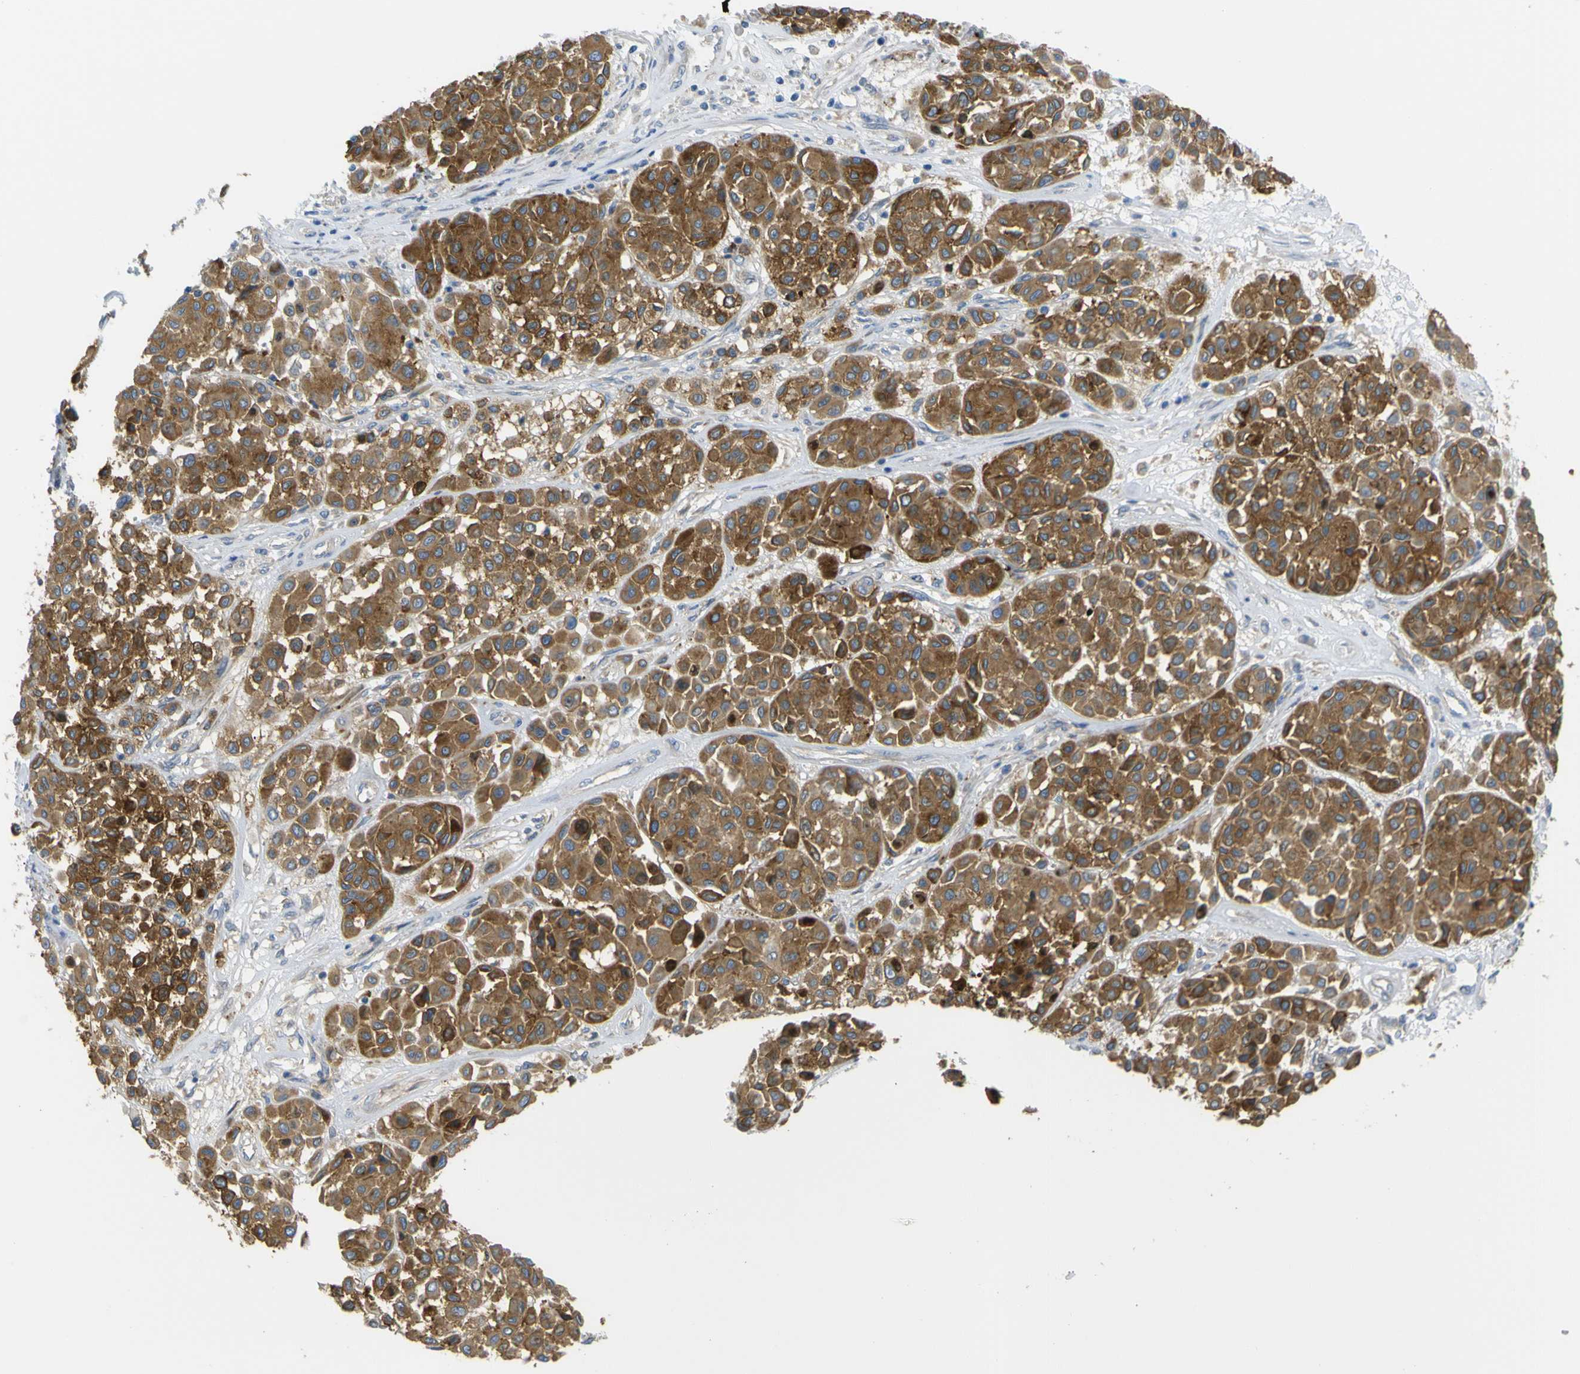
{"staining": {"intensity": "moderate", "quantity": ">75%", "location": "cytoplasmic/membranous"}, "tissue": "melanoma", "cell_type": "Tumor cells", "image_type": "cancer", "snomed": [{"axis": "morphology", "description": "Malignant melanoma, Metastatic site"}, {"axis": "topography", "description": "Soft tissue"}], "caption": "Immunohistochemistry (IHC) photomicrograph of malignant melanoma (metastatic site) stained for a protein (brown), which demonstrates medium levels of moderate cytoplasmic/membranous expression in approximately >75% of tumor cells.", "gene": "SYPL1", "patient": {"sex": "male", "age": 41}}